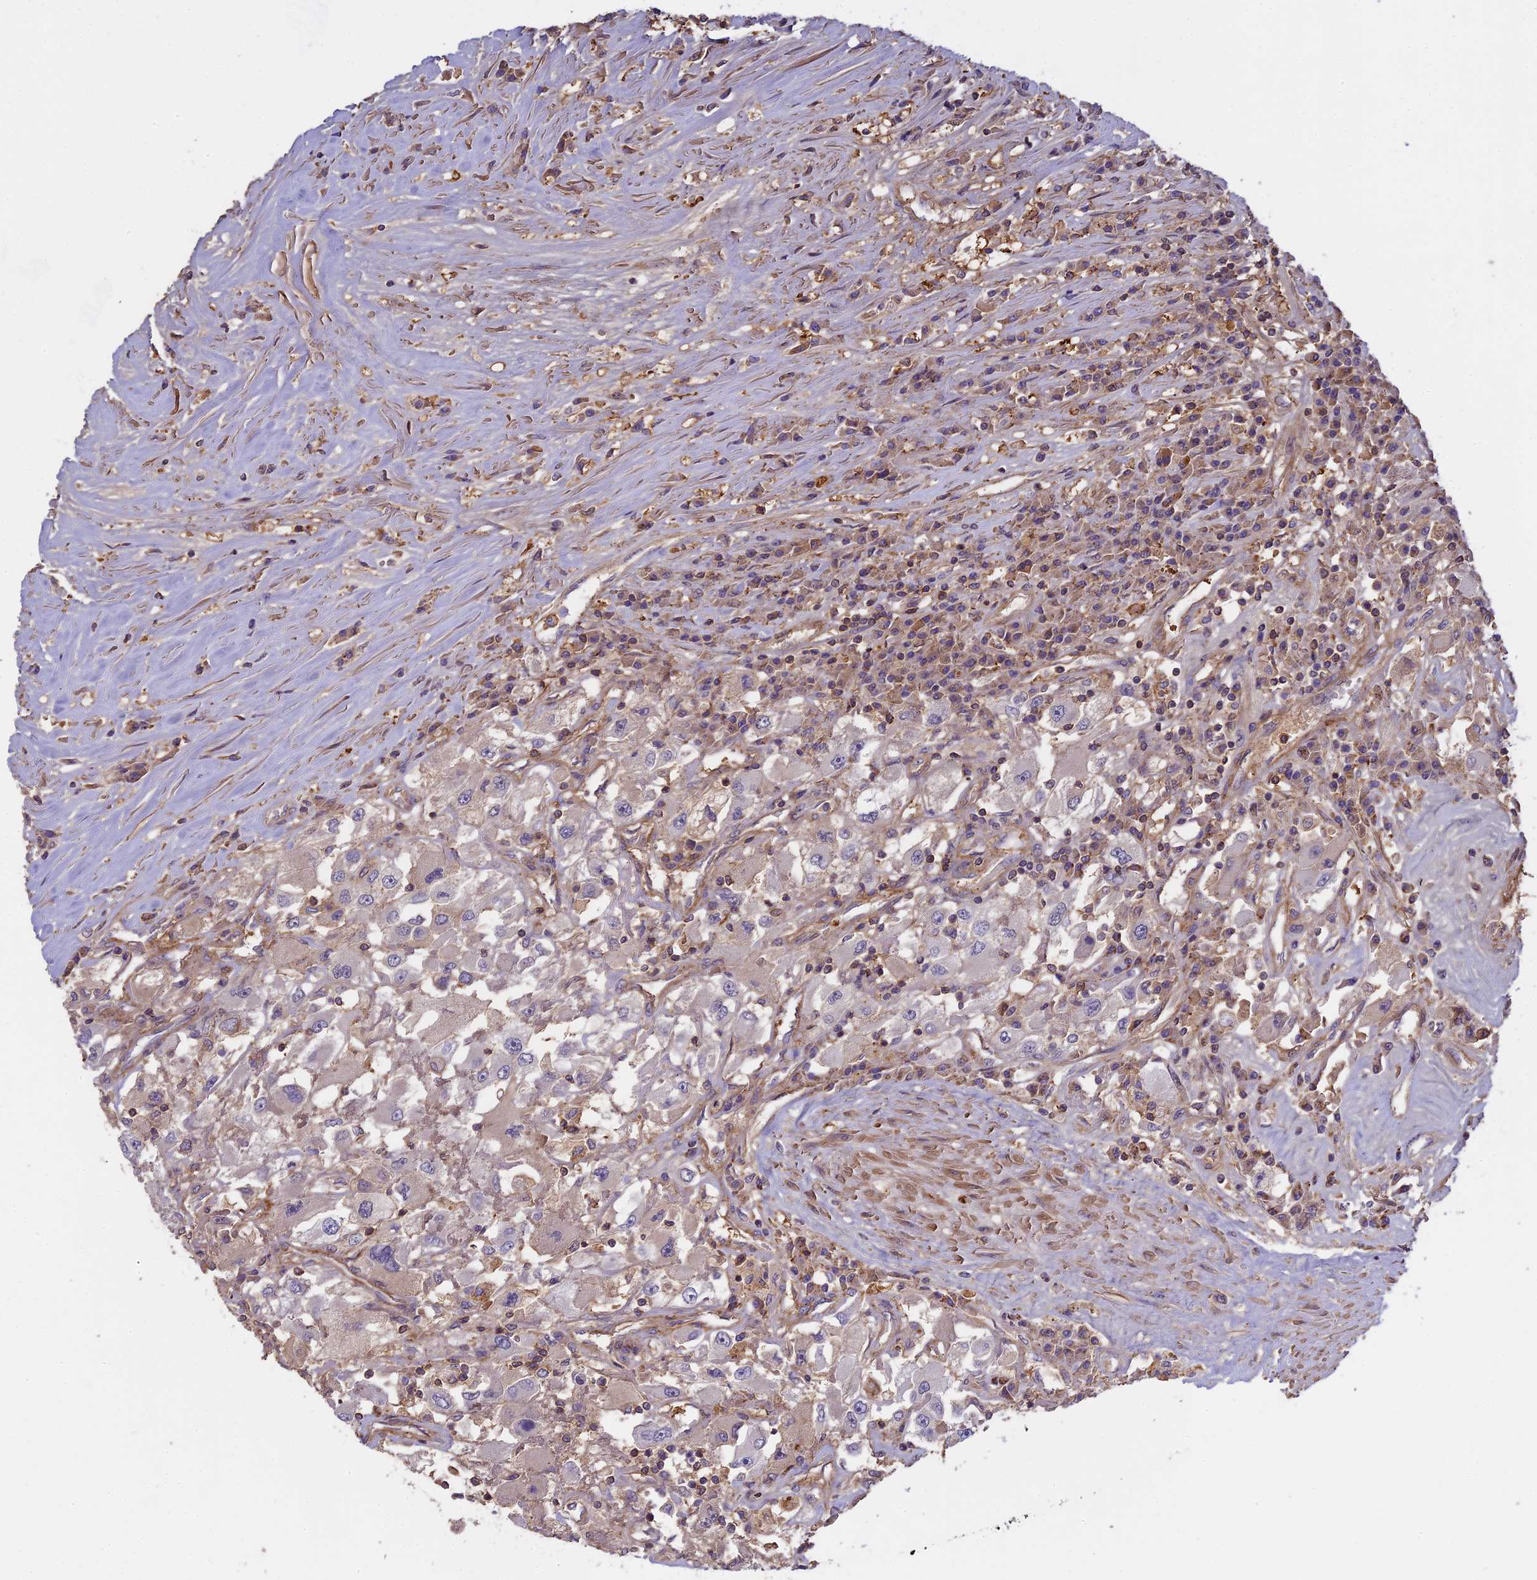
{"staining": {"intensity": "negative", "quantity": "none", "location": "none"}, "tissue": "renal cancer", "cell_type": "Tumor cells", "image_type": "cancer", "snomed": [{"axis": "morphology", "description": "Adenocarcinoma, NOS"}, {"axis": "topography", "description": "Kidney"}], "caption": "Renal adenocarcinoma was stained to show a protein in brown. There is no significant expression in tumor cells. The staining is performed using DAB (3,3'-diaminobenzidine) brown chromogen with nuclei counter-stained in using hematoxylin.", "gene": "CFAP119", "patient": {"sex": "female", "age": 52}}